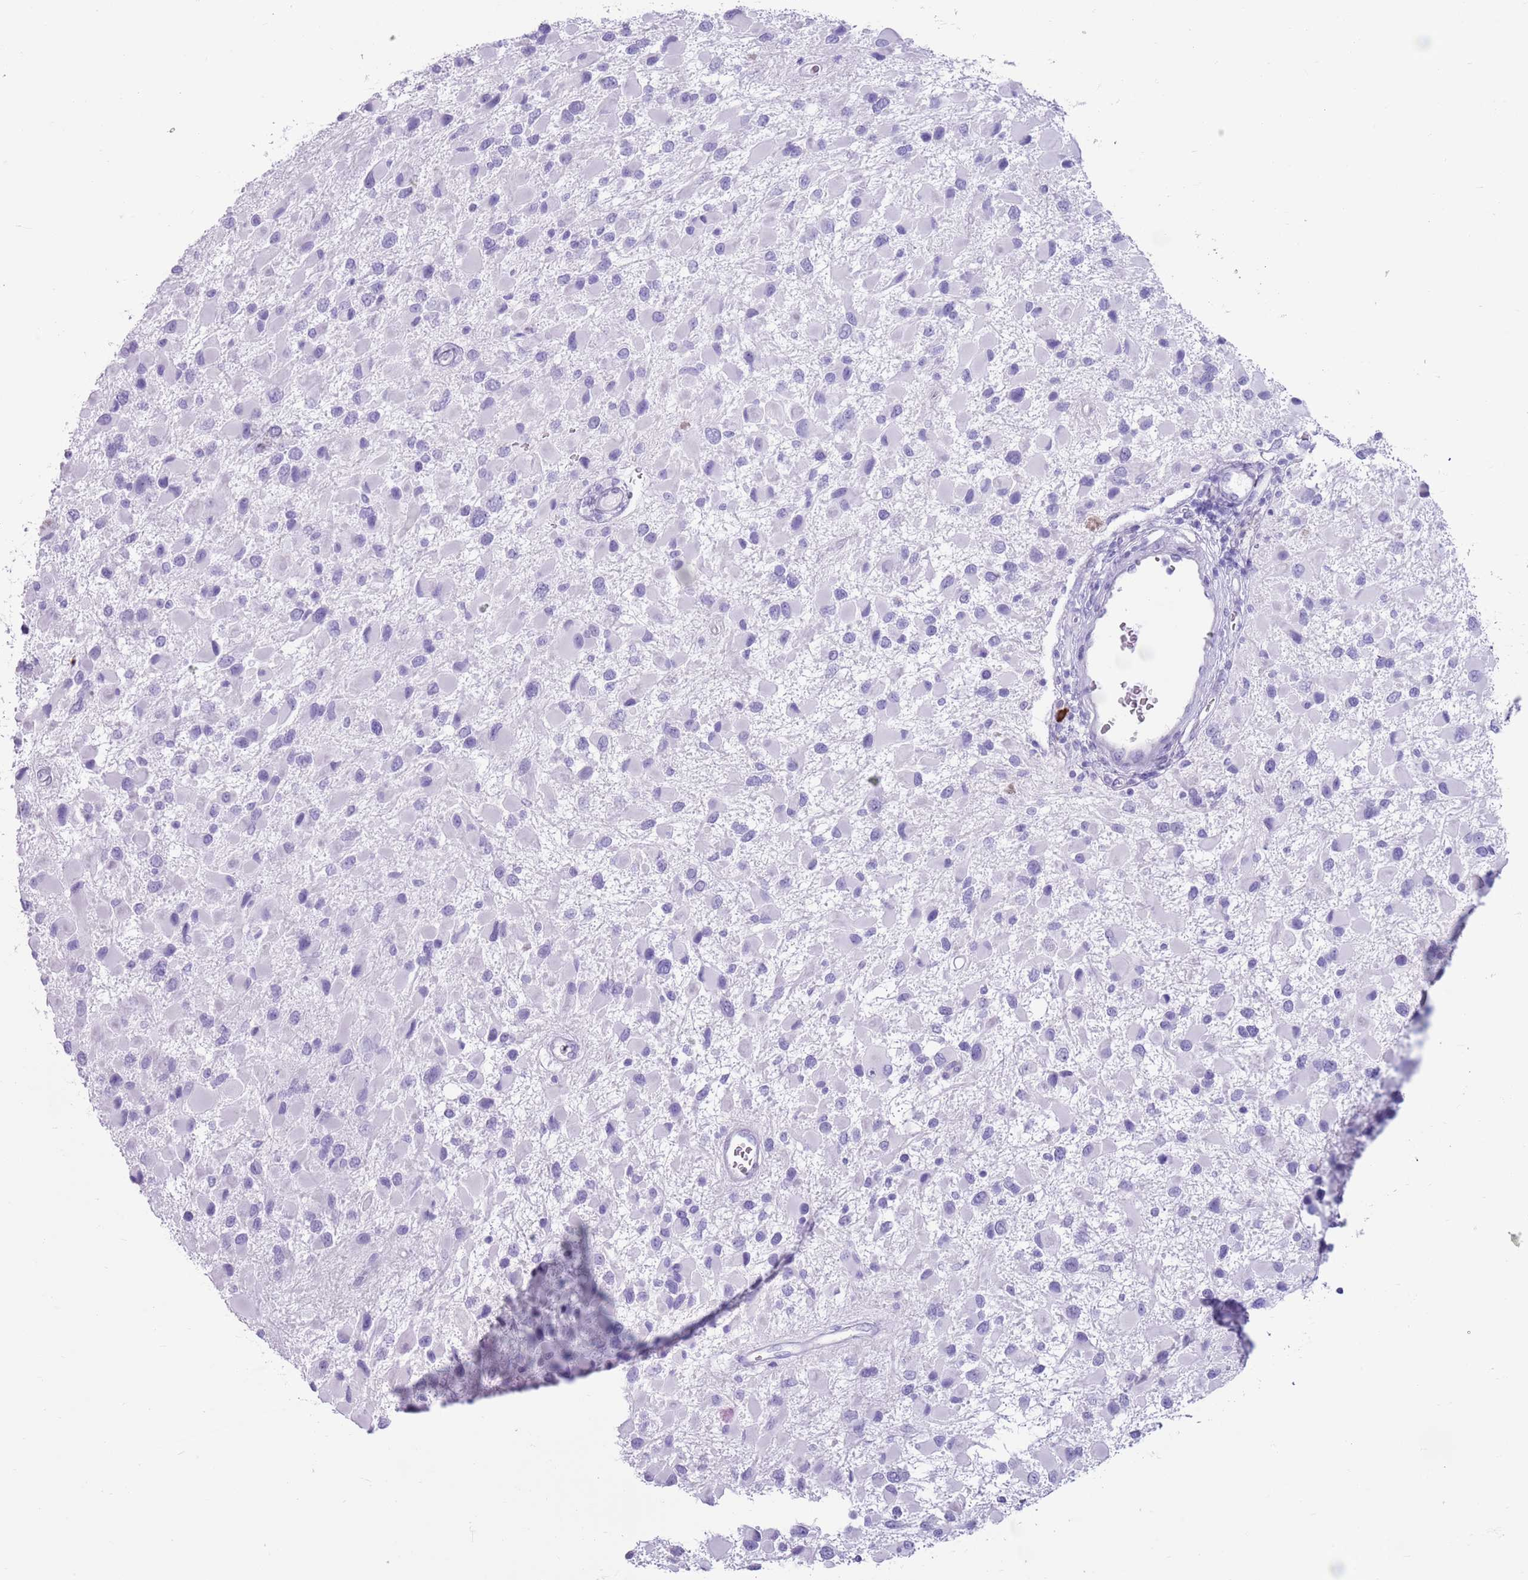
{"staining": {"intensity": "negative", "quantity": "none", "location": "none"}, "tissue": "glioma", "cell_type": "Tumor cells", "image_type": "cancer", "snomed": [{"axis": "morphology", "description": "Glioma, malignant, High grade"}, {"axis": "topography", "description": "Brain"}], "caption": "DAB immunohistochemical staining of glioma reveals no significant staining in tumor cells.", "gene": "LY6G5B", "patient": {"sex": "male", "age": 53}}